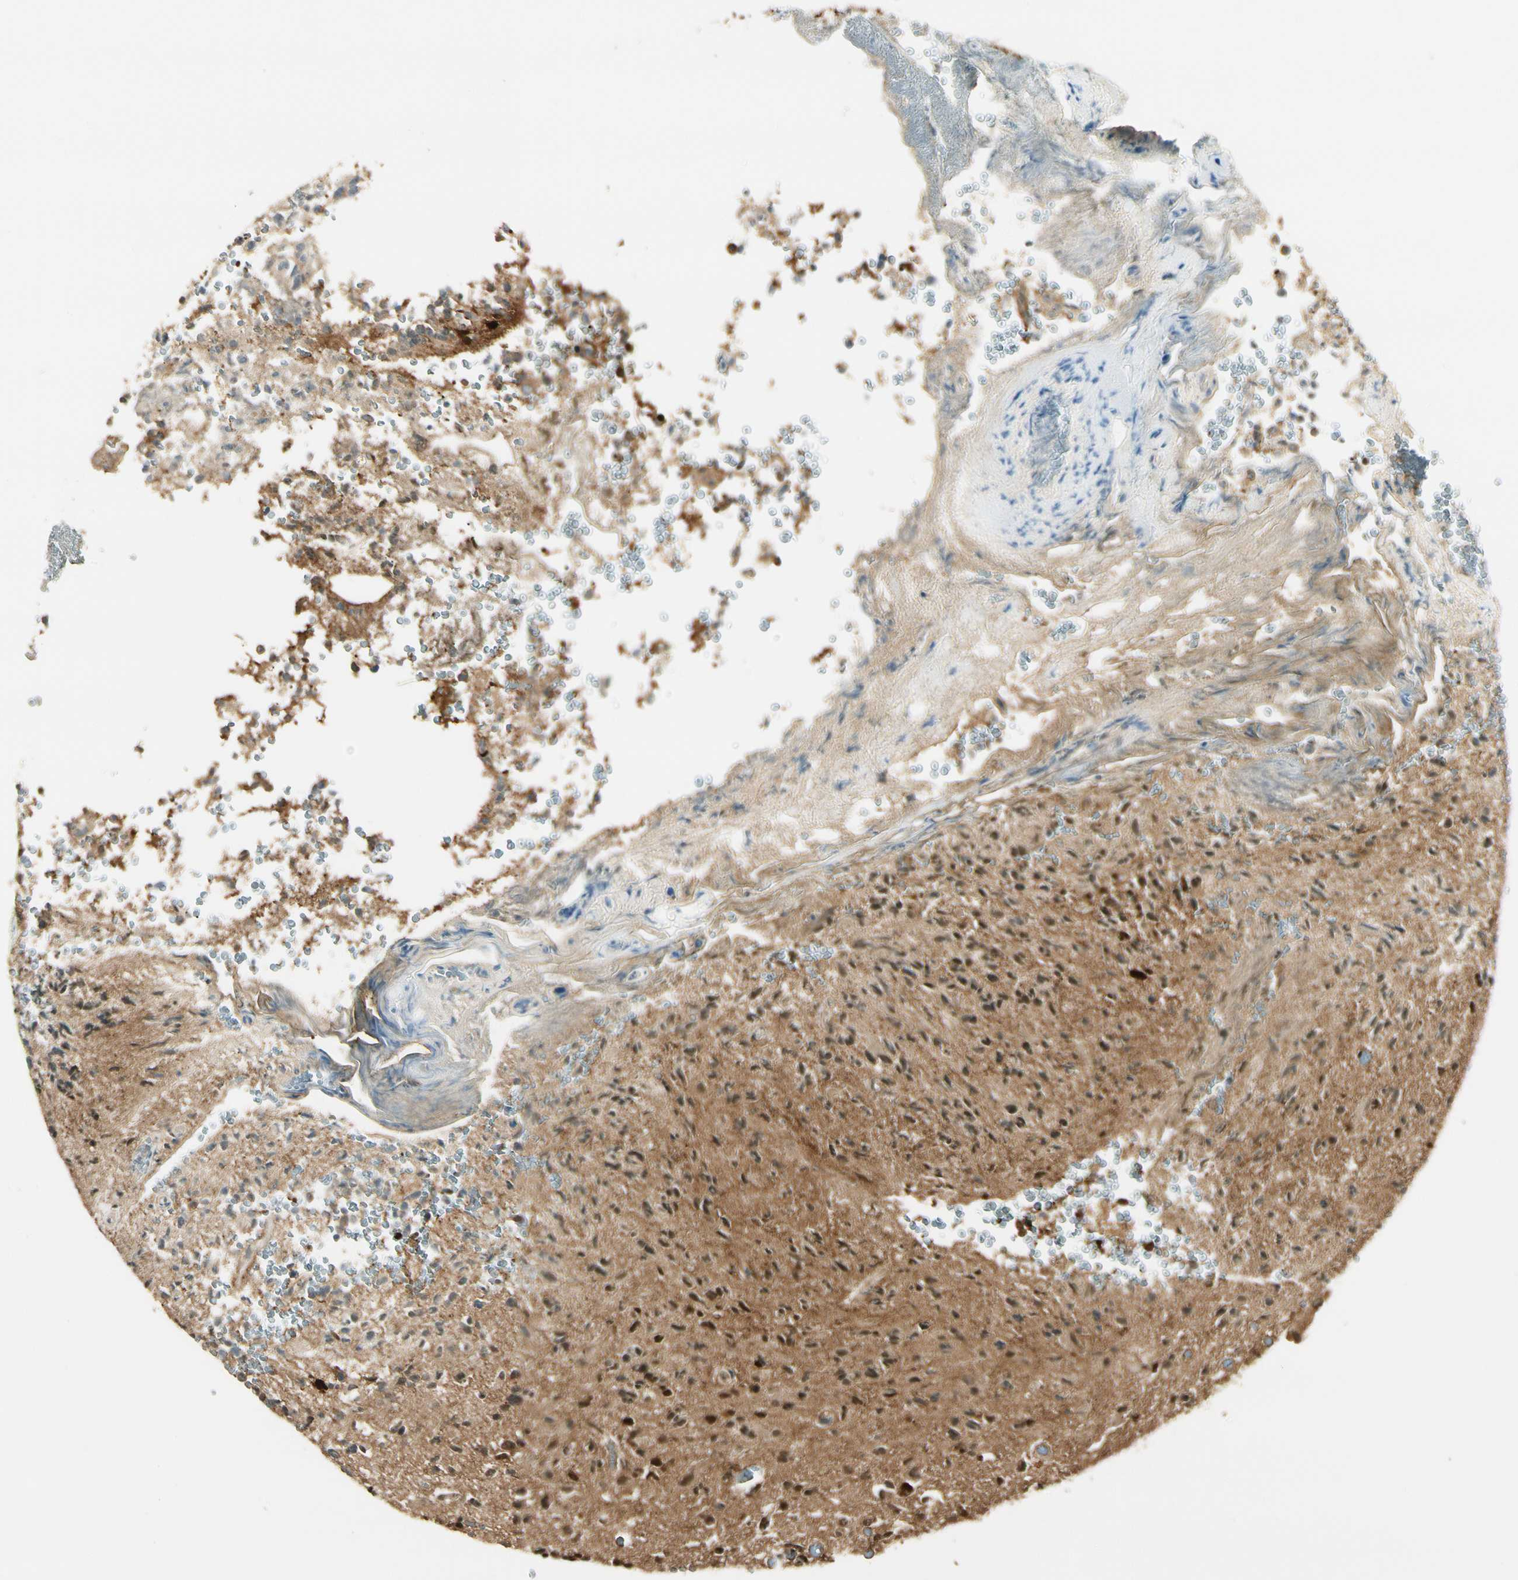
{"staining": {"intensity": "strong", "quantity": "25%-75%", "location": "nuclear"}, "tissue": "glioma", "cell_type": "Tumor cells", "image_type": "cancer", "snomed": [{"axis": "morphology", "description": "Glioma, malignant, High grade"}, {"axis": "topography", "description": "pancreas cauda"}], "caption": "High-magnification brightfield microscopy of glioma stained with DAB (brown) and counterstained with hematoxylin (blue). tumor cells exhibit strong nuclear expression is seen in approximately25%-75% of cells.", "gene": "FTH1", "patient": {"sex": "male", "age": 60}}